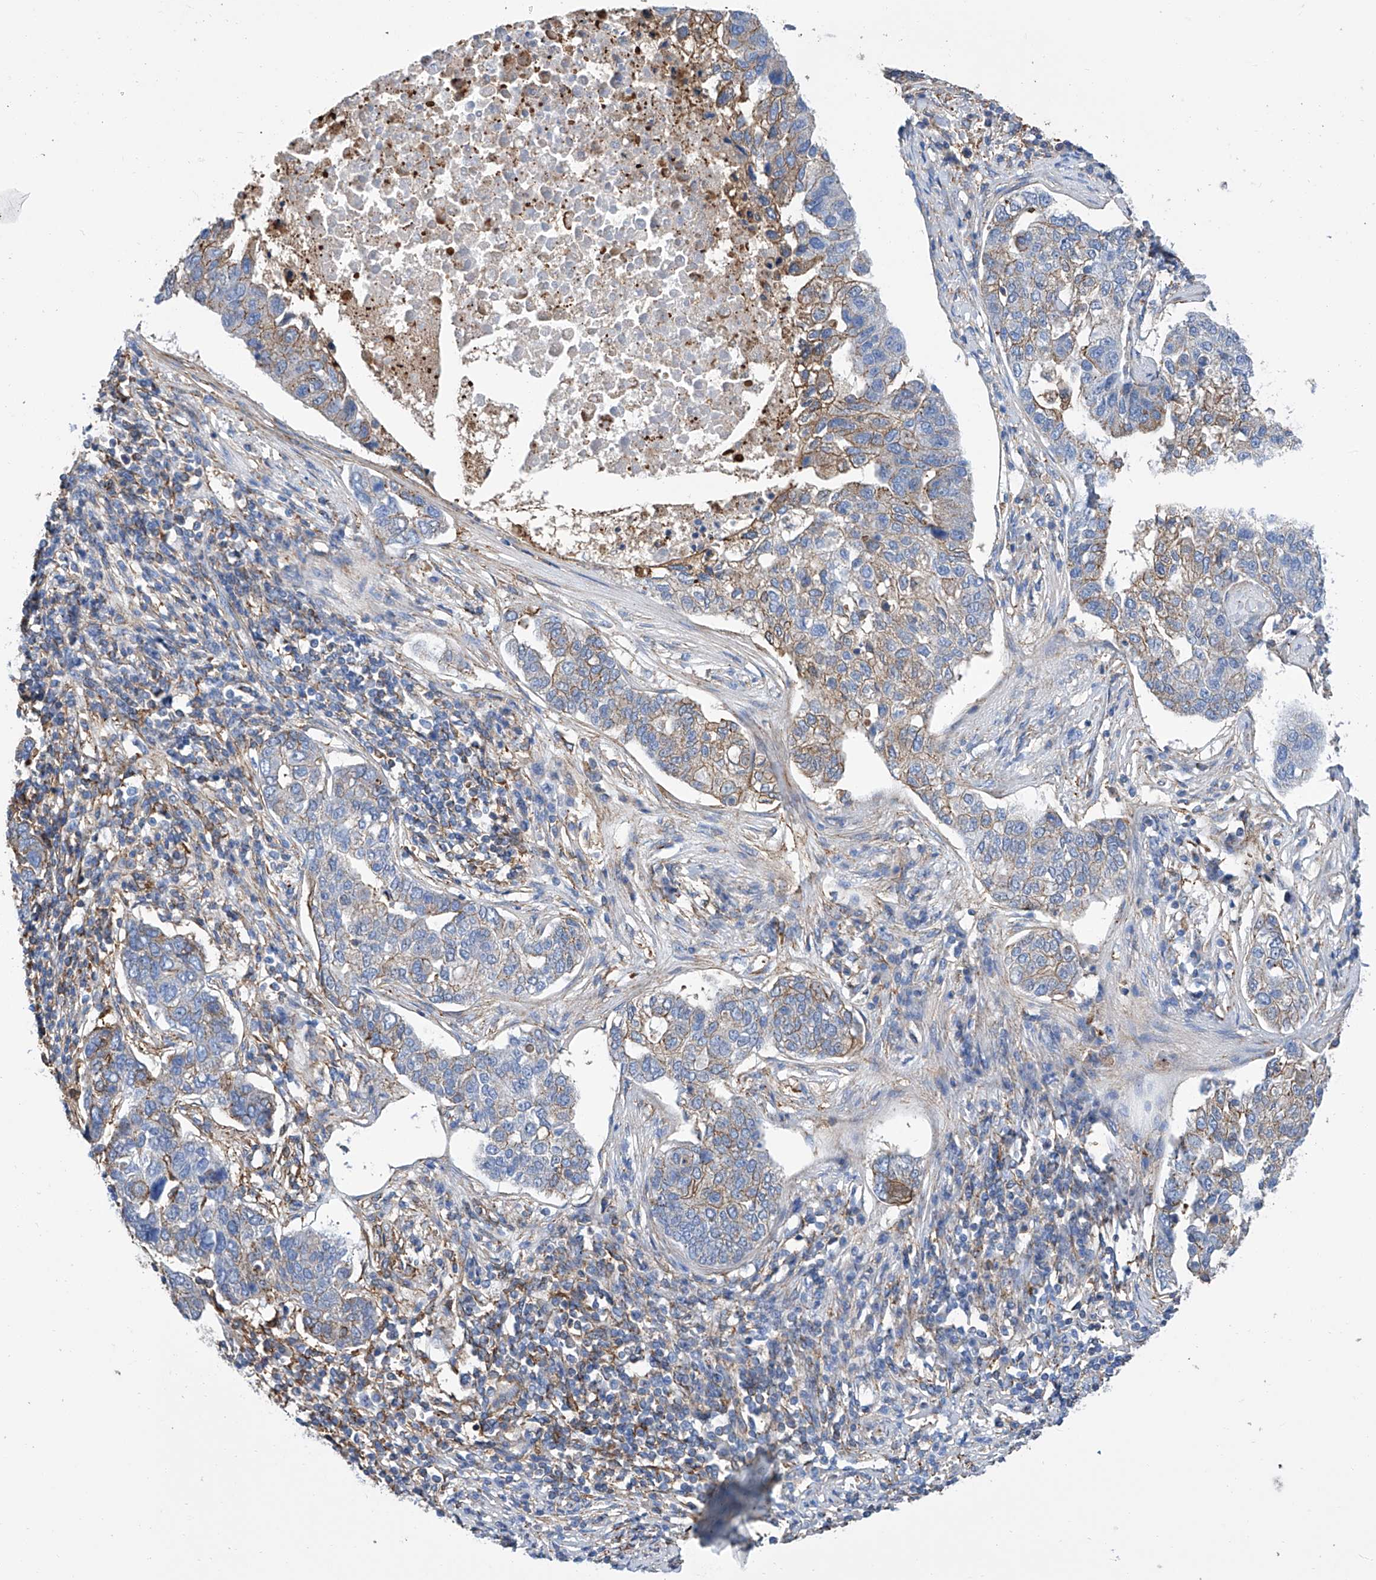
{"staining": {"intensity": "moderate", "quantity": "<25%", "location": "cytoplasmic/membranous"}, "tissue": "pancreatic cancer", "cell_type": "Tumor cells", "image_type": "cancer", "snomed": [{"axis": "morphology", "description": "Adenocarcinoma, NOS"}, {"axis": "topography", "description": "Pancreas"}], "caption": "Adenocarcinoma (pancreatic) stained for a protein displays moderate cytoplasmic/membranous positivity in tumor cells.", "gene": "GPT", "patient": {"sex": "female", "age": 61}}